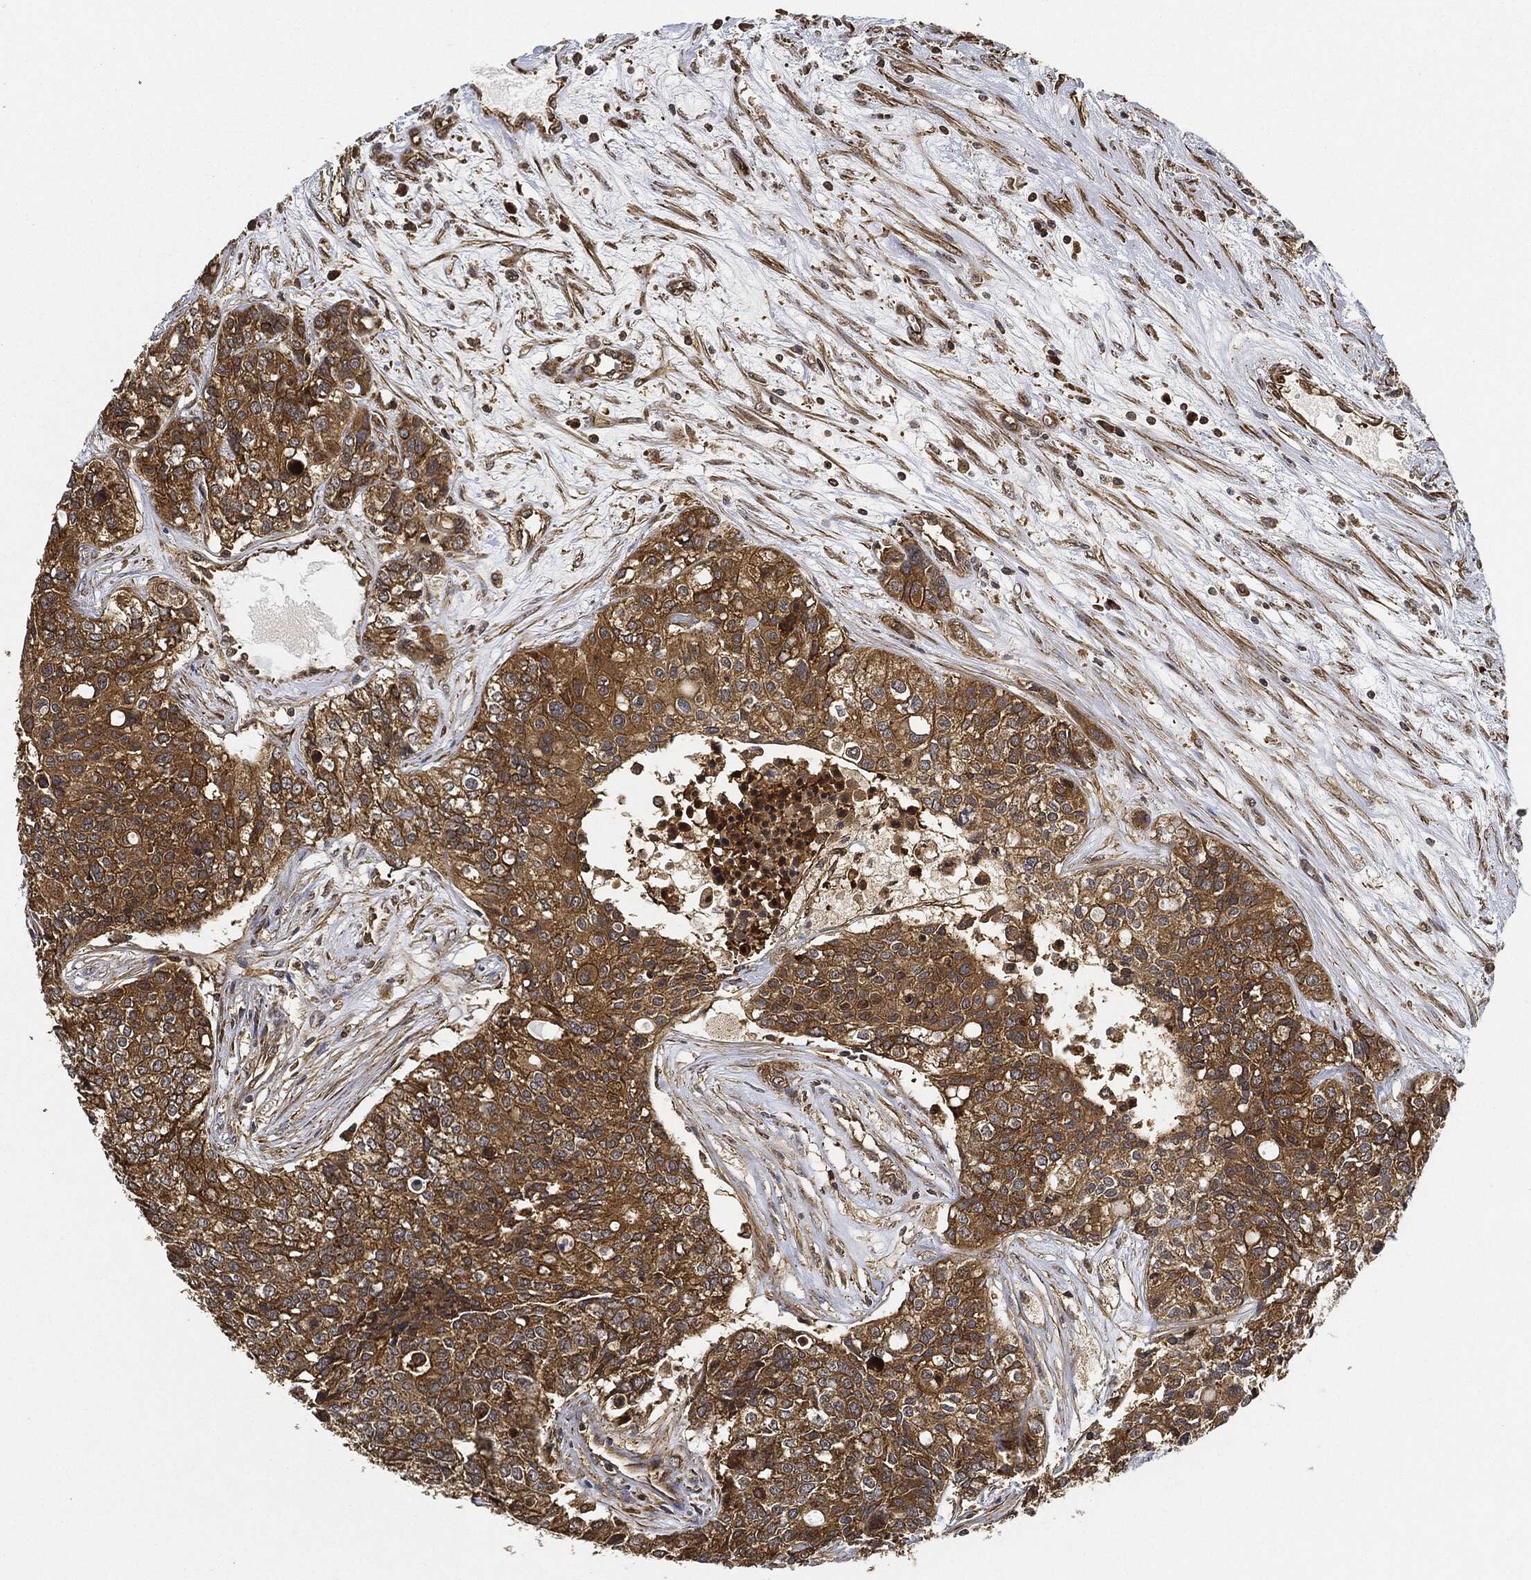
{"staining": {"intensity": "moderate", "quantity": ">75%", "location": "cytoplasmic/membranous"}, "tissue": "carcinoid", "cell_type": "Tumor cells", "image_type": "cancer", "snomed": [{"axis": "morphology", "description": "Carcinoid, malignant, NOS"}, {"axis": "topography", "description": "Colon"}], "caption": "This is an image of immunohistochemistry staining of malignant carcinoid, which shows moderate positivity in the cytoplasmic/membranous of tumor cells.", "gene": "CEP290", "patient": {"sex": "male", "age": 81}}